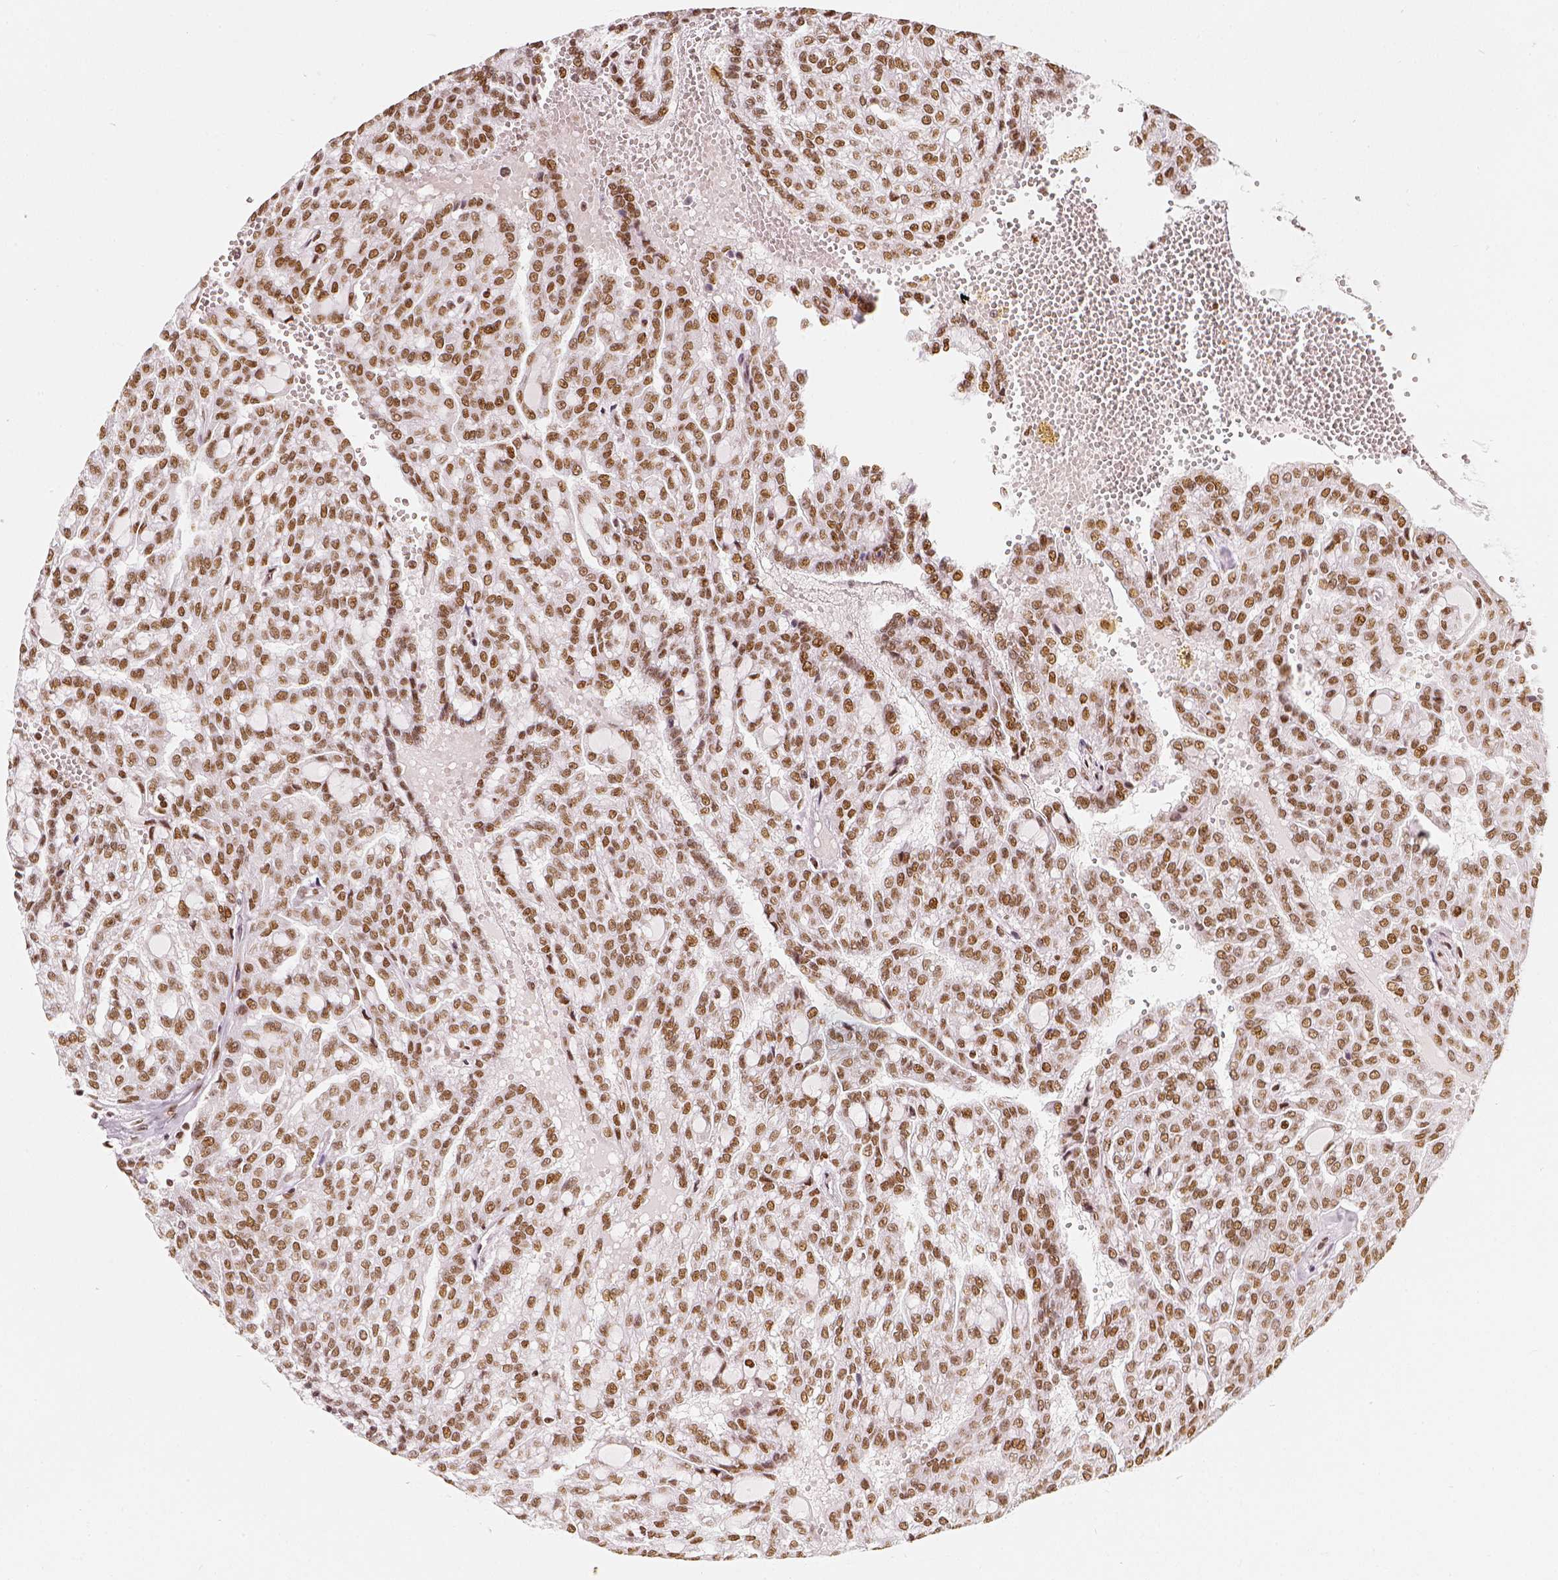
{"staining": {"intensity": "moderate", "quantity": ">75%", "location": "nuclear"}, "tissue": "renal cancer", "cell_type": "Tumor cells", "image_type": "cancer", "snomed": [{"axis": "morphology", "description": "Adenocarcinoma, NOS"}, {"axis": "topography", "description": "Kidney"}], "caption": "Immunohistochemical staining of human renal cancer (adenocarcinoma) demonstrates moderate nuclear protein positivity in approximately >75% of tumor cells.", "gene": "KDM5B", "patient": {"sex": "male", "age": 63}}